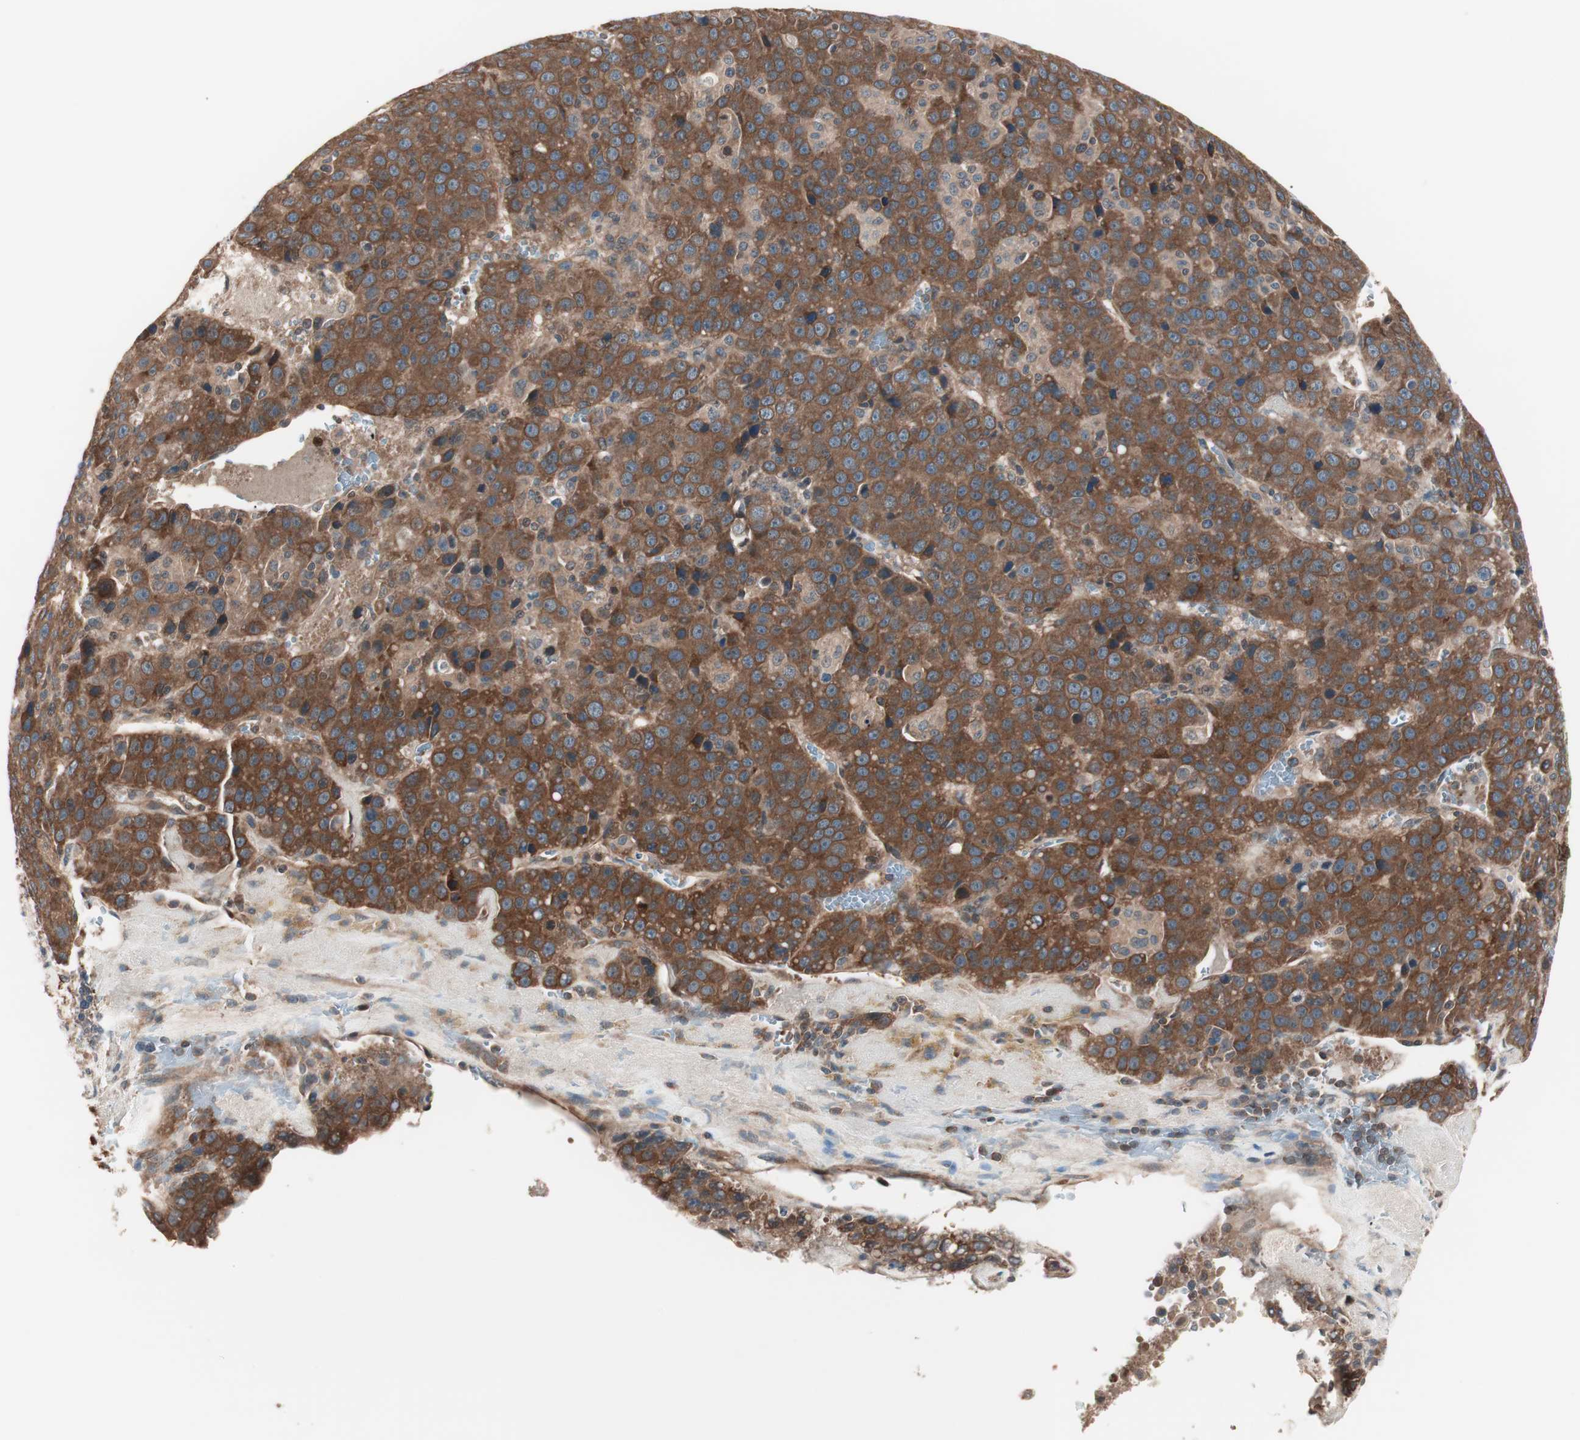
{"staining": {"intensity": "strong", "quantity": ">75%", "location": "cytoplasmic/membranous"}, "tissue": "liver cancer", "cell_type": "Tumor cells", "image_type": "cancer", "snomed": [{"axis": "morphology", "description": "Carcinoma, Hepatocellular, NOS"}, {"axis": "topography", "description": "Liver"}], "caption": "Liver cancer was stained to show a protein in brown. There is high levels of strong cytoplasmic/membranous positivity in about >75% of tumor cells.", "gene": "TSG101", "patient": {"sex": "female", "age": 53}}